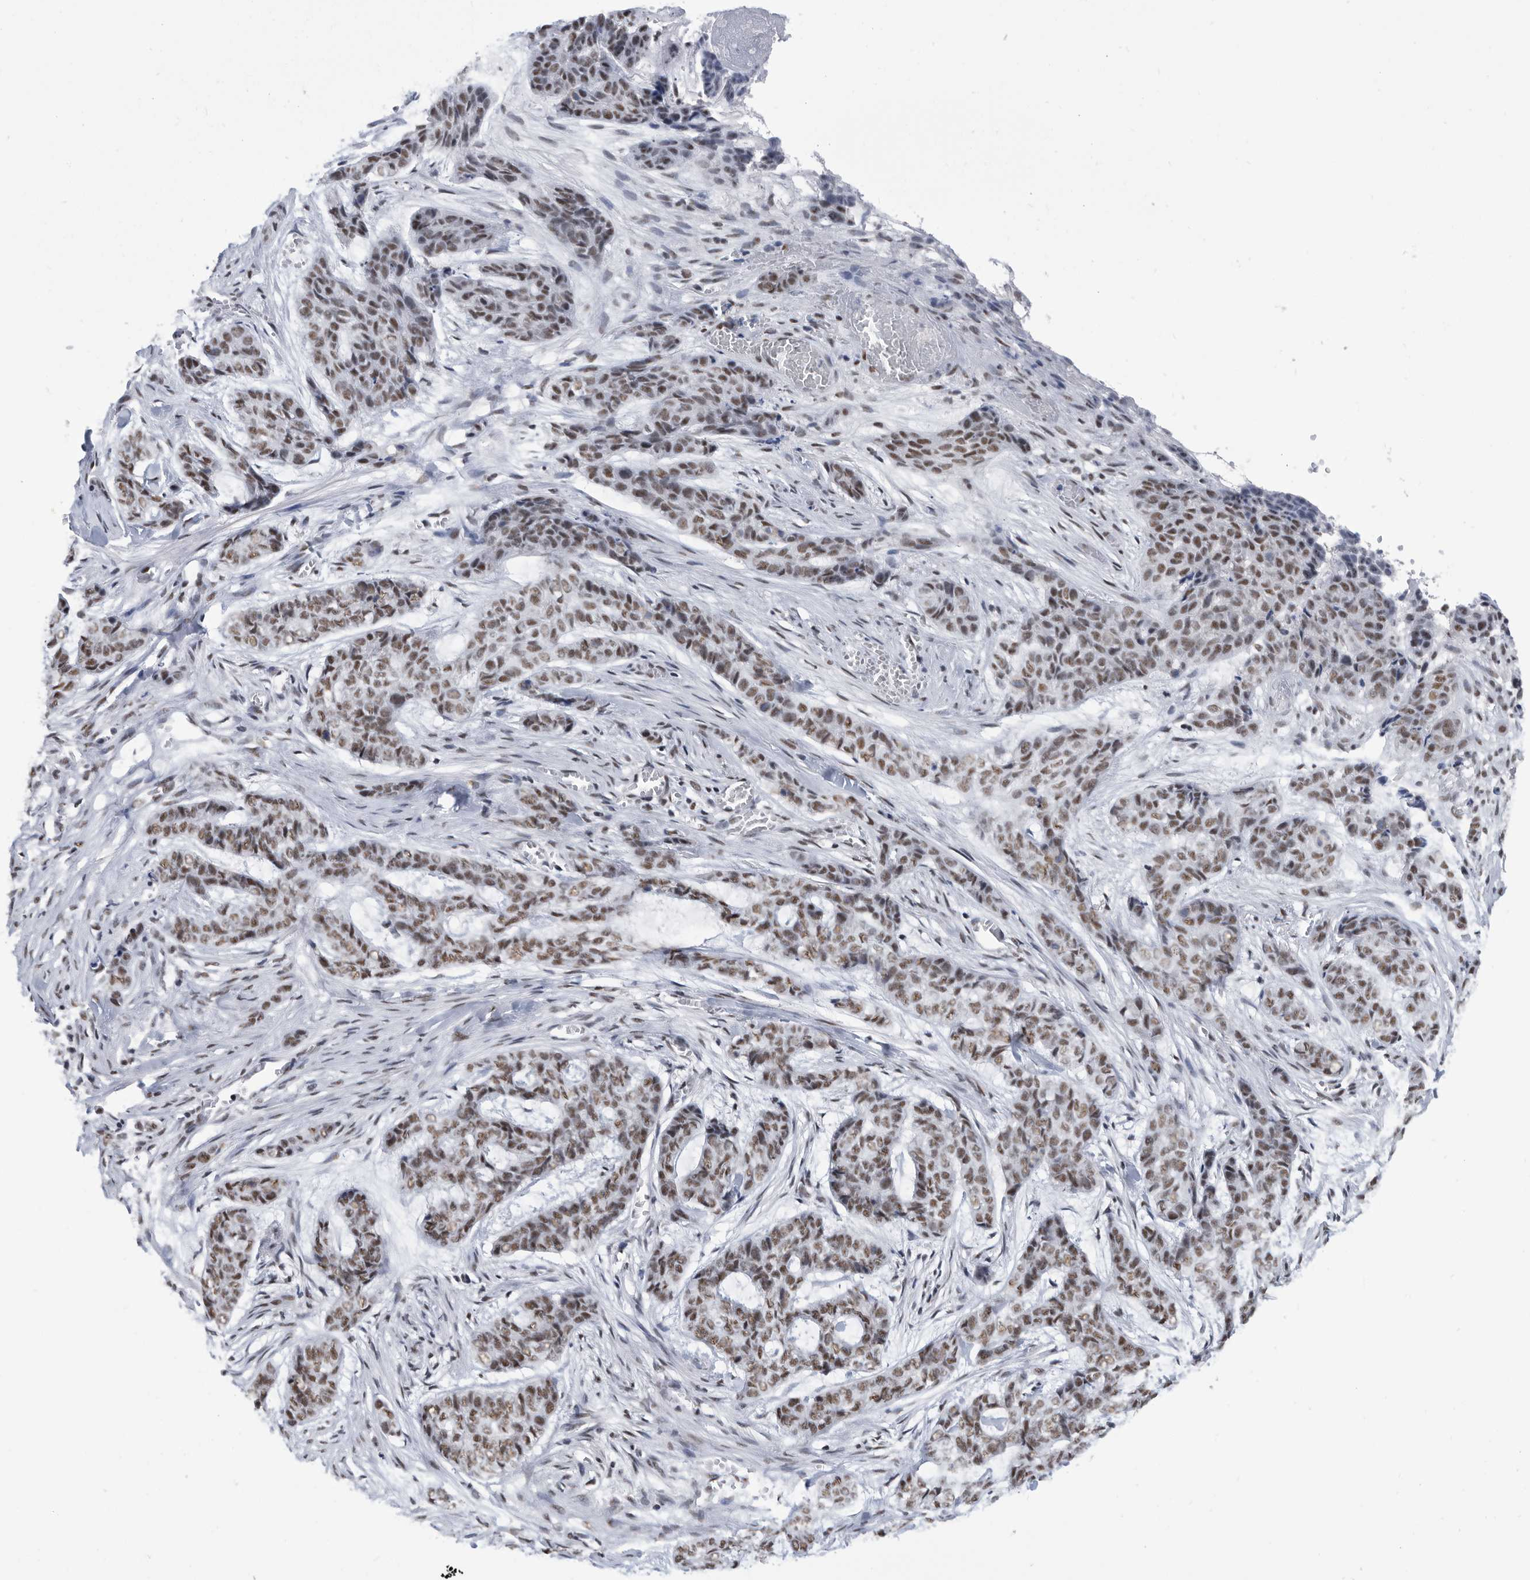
{"staining": {"intensity": "moderate", "quantity": ">75%", "location": "nuclear"}, "tissue": "skin cancer", "cell_type": "Tumor cells", "image_type": "cancer", "snomed": [{"axis": "morphology", "description": "Basal cell carcinoma"}, {"axis": "topography", "description": "Skin"}], "caption": "The immunohistochemical stain highlights moderate nuclear positivity in tumor cells of skin cancer (basal cell carcinoma) tissue. Using DAB (3,3'-diaminobenzidine) (brown) and hematoxylin (blue) stains, captured at high magnification using brightfield microscopy.", "gene": "SF3A1", "patient": {"sex": "female", "age": 64}}